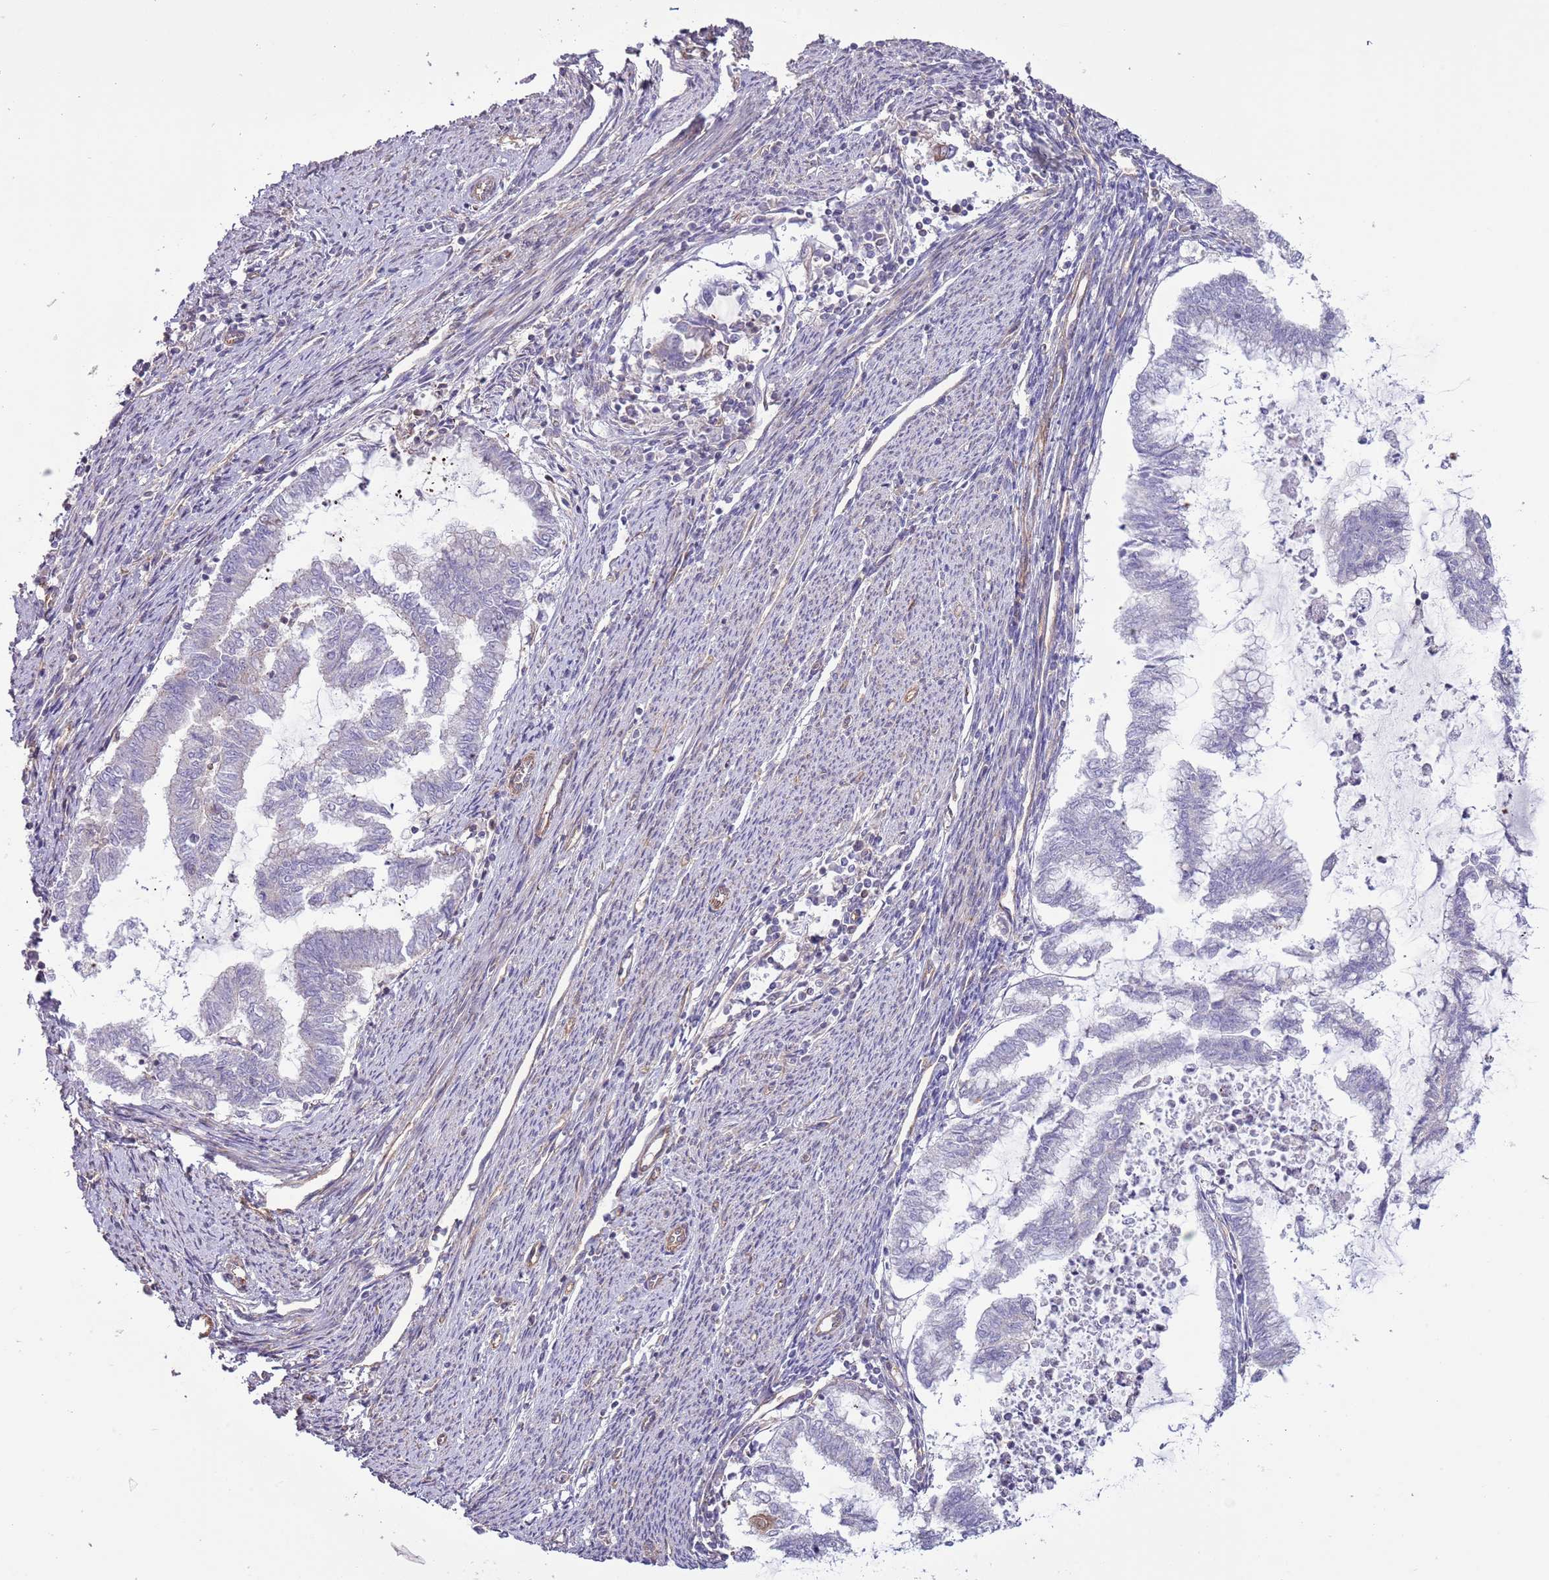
{"staining": {"intensity": "negative", "quantity": "none", "location": "none"}, "tissue": "endometrial cancer", "cell_type": "Tumor cells", "image_type": "cancer", "snomed": [{"axis": "morphology", "description": "Adenocarcinoma, NOS"}, {"axis": "topography", "description": "Endometrium"}], "caption": "This is a image of immunohistochemistry (IHC) staining of endometrial cancer (adenocarcinoma), which shows no staining in tumor cells. (Immunohistochemistry, brightfield microscopy, high magnification).", "gene": "LPIN2", "patient": {"sex": "female", "age": 79}}